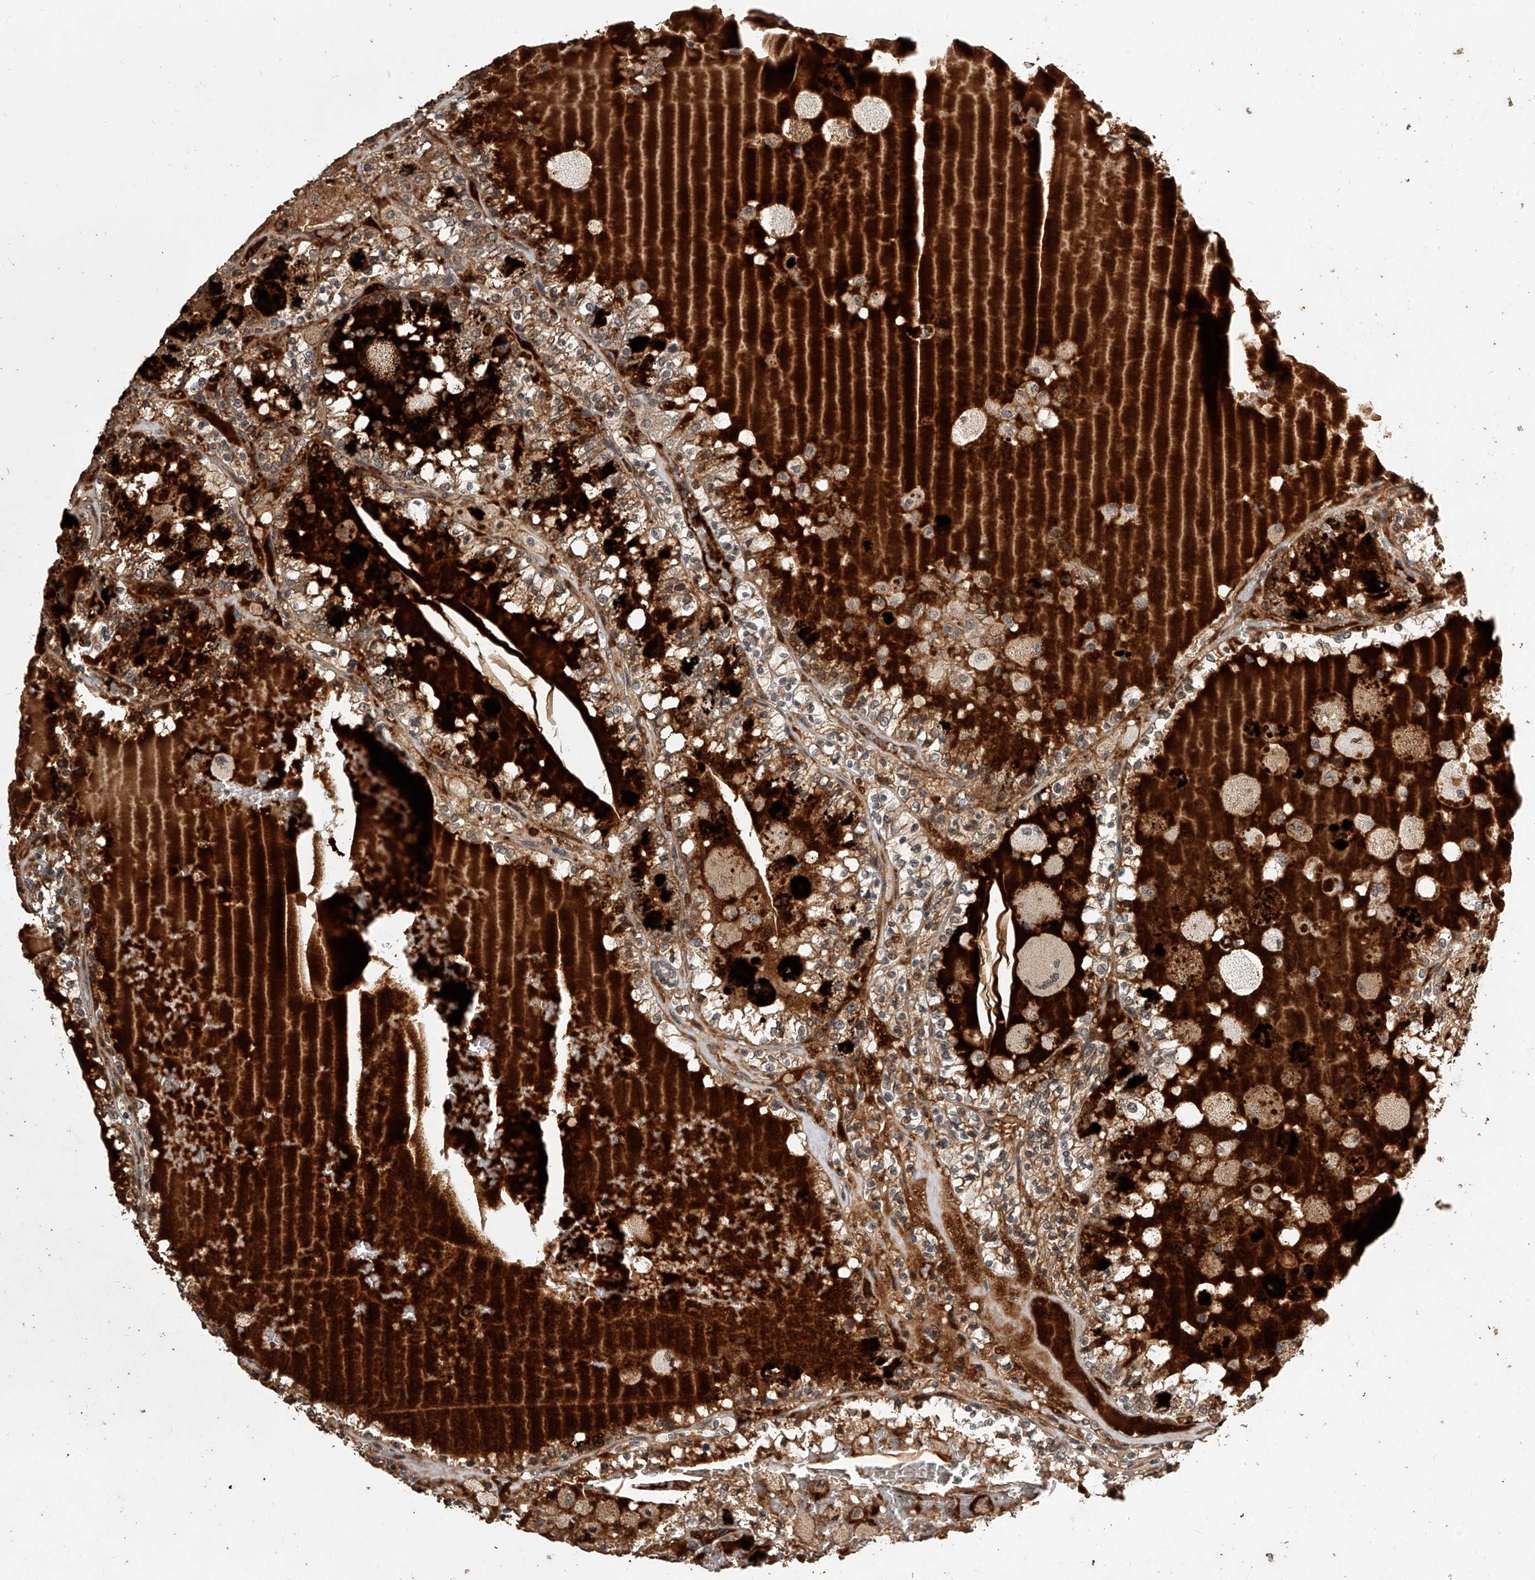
{"staining": {"intensity": "moderate", "quantity": ">75%", "location": "cytoplasmic/membranous"}, "tissue": "renal cancer", "cell_type": "Tumor cells", "image_type": "cancer", "snomed": [{"axis": "morphology", "description": "Adenocarcinoma, NOS"}, {"axis": "topography", "description": "Kidney"}], "caption": "Immunohistochemical staining of adenocarcinoma (renal) shows medium levels of moderate cytoplasmic/membranous protein staining in about >75% of tumor cells.", "gene": "CFAP410", "patient": {"sex": "female", "age": 56}}